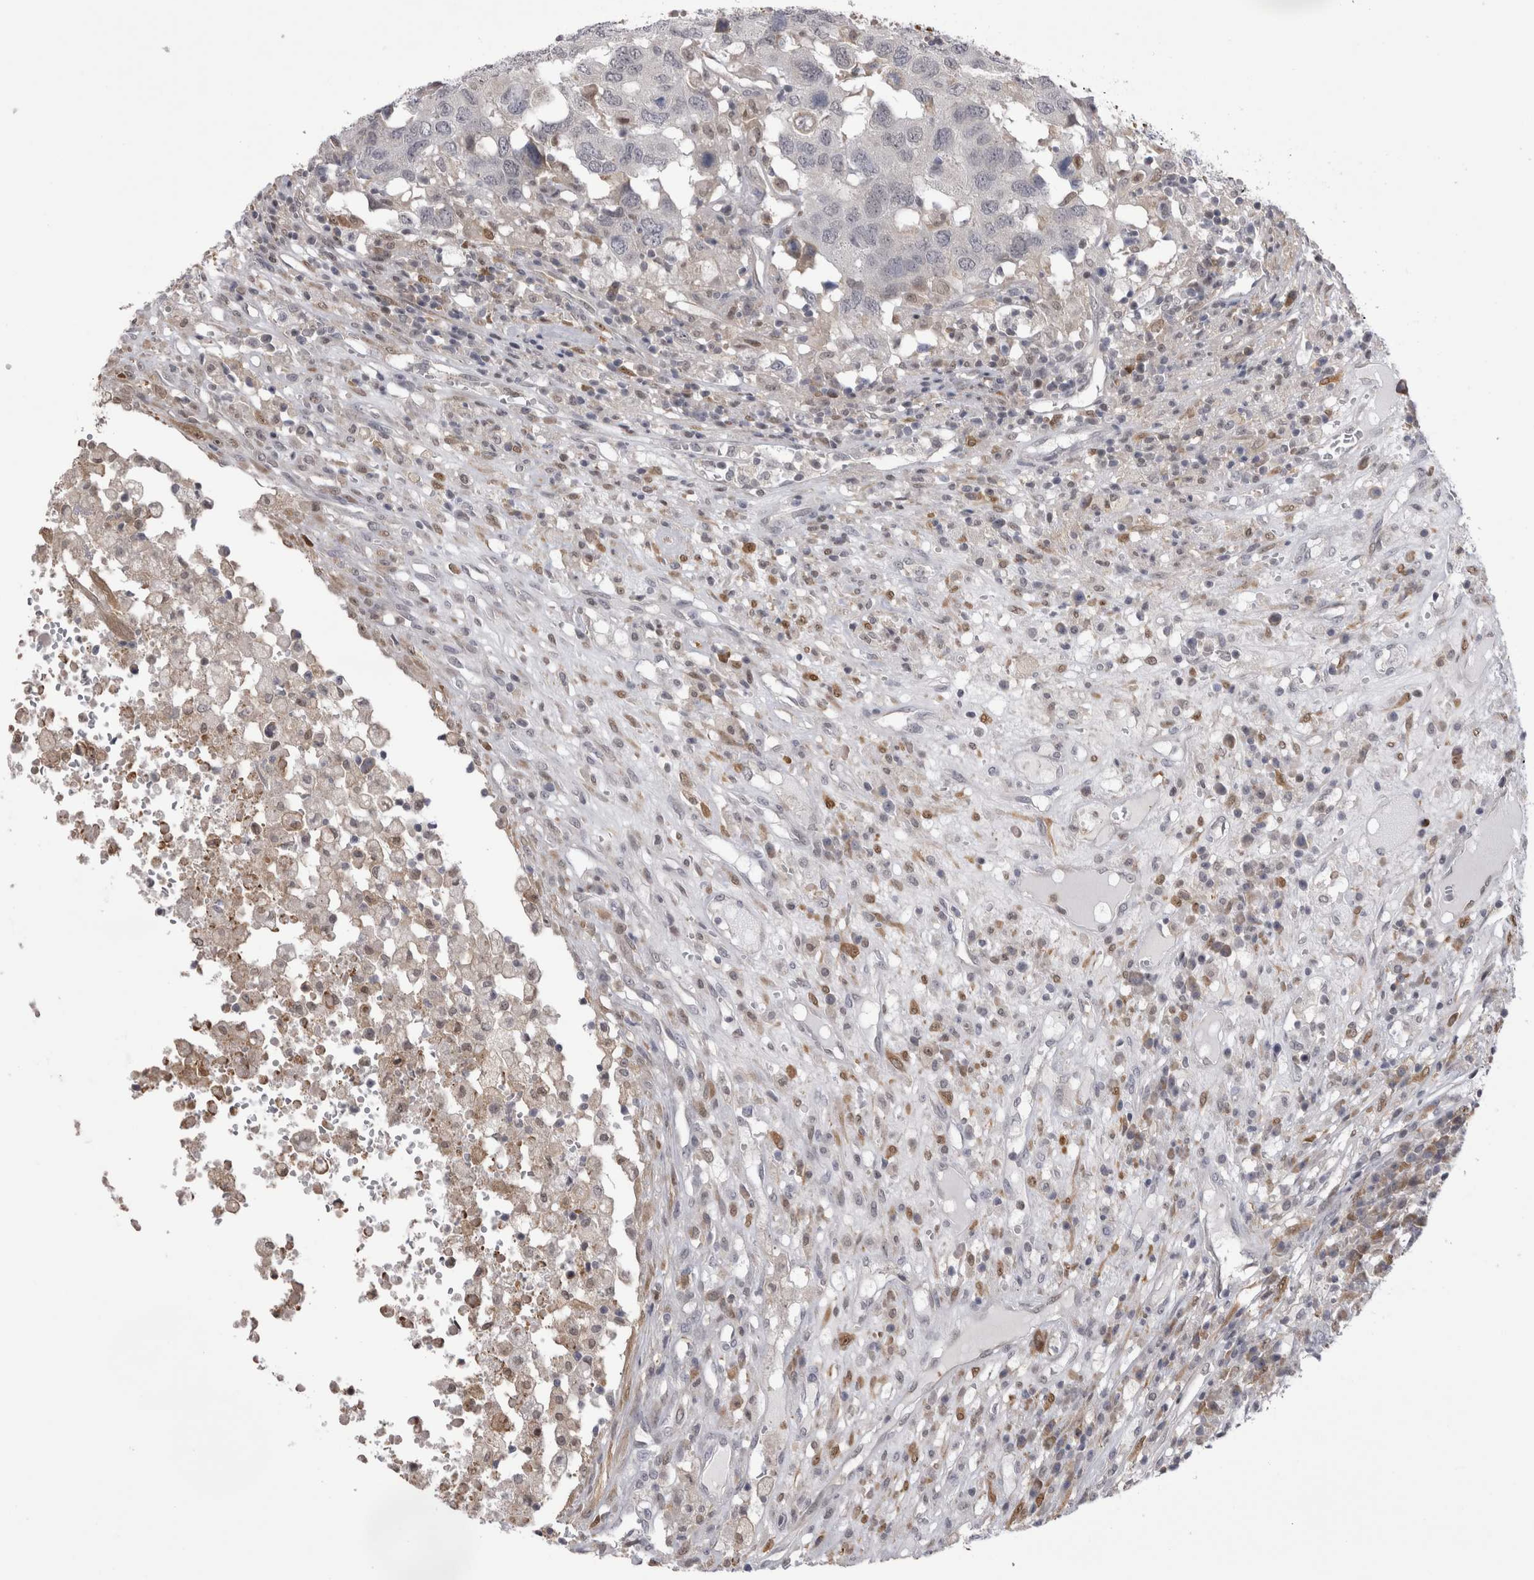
{"staining": {"intensity": "negative", "quantity": "none", "location": "none"}, "tissue": "head and neck cancer", "cell_type": "Tumor cells", "image_type": "cancer", "snomed": [{"axis": "morphology", "description": "Squamous cell carcinoma, NOS"}, {"axis": "topography", "description": "Head-Neck"}], "caption": "A photomicrograph of head and neck cancer stained for a protein exhibits no brown staining in tumor cells.", "gene": "CHIC2", "patient": {"sex": "male", "age": 66}}